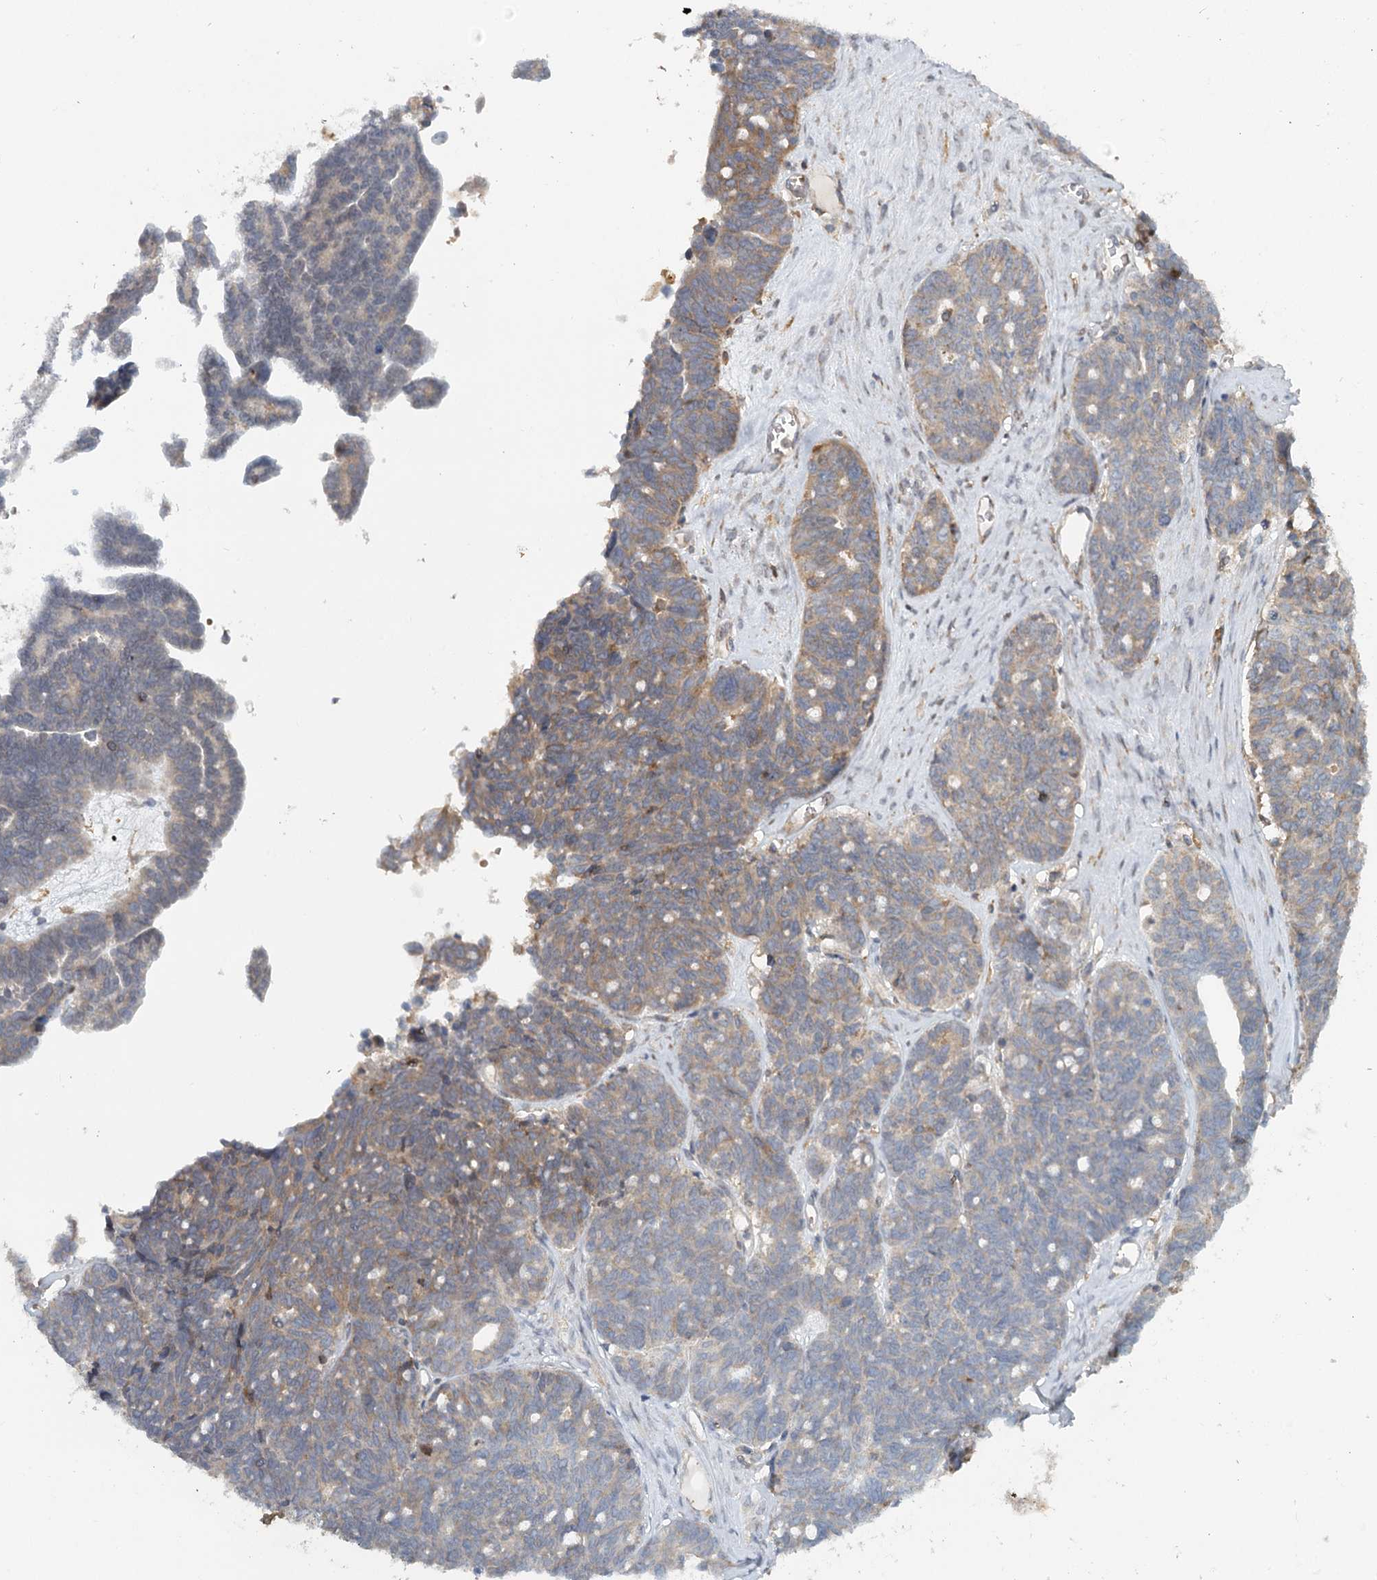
{"staining": {"intensity": "weak", "quantity": "25%-75%", "location": "cytoplasmic/membranous"}, "tissue": "ovarian cancer", "cell_type": "Tumor cells", "image_type": "cancer", "snomed": [{"axis": "morphology", "description": "Cystadenocarcinoma, serous, NOS"}, {"axis": "topography", "description": "Ovary"}], "caption": "High-magnification brightfield microscopy of ovarian cancer stained with DAB (3,3'-diaminobenzidine) (brown) and counterstained with hematoxylin (blue). tumor cells exhibit weak cytoplasmic/membranous staining is appreciated in about25%-75% of cells.", "gene": "RNF111", "patient": {"sex": "female", "age": 79}}